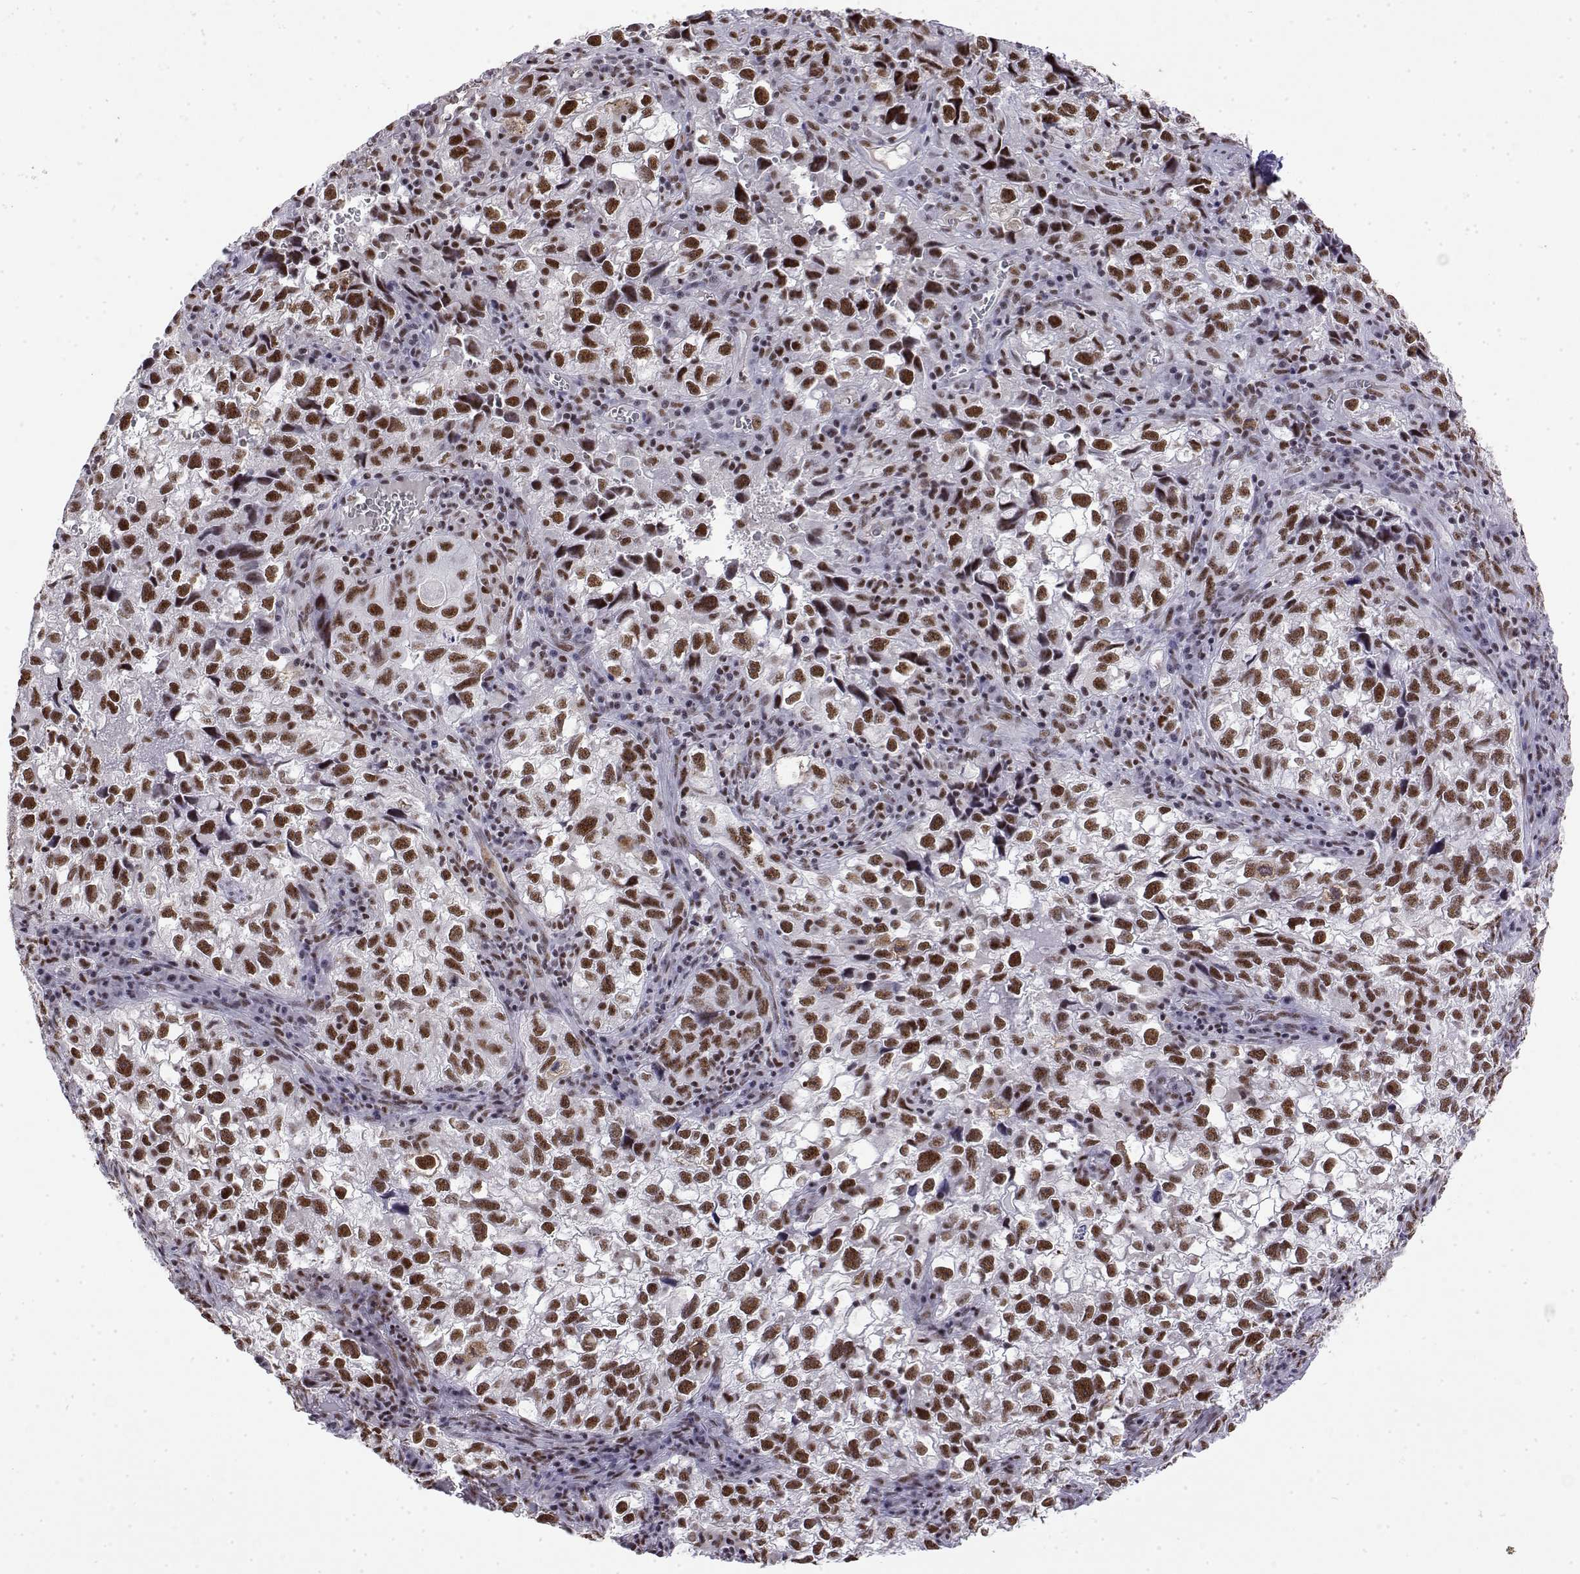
{"staining": {"intensity": "strong", "quantity": ">75%", "location": "nuclear"}, "tissue": "cervical cancer", "cell_type": "Tumor cells", "image_type": "cancer", "snomed": [{"axis": "morphology", "description": "Squamous cell carcinoma, NOS"}, {"axis": "topography", "description": "Cervix"}], "caption": "Protein expression analysis of squamous cell carcinoma (cervical) exhibits strong nuclear positivity in about >75% of tumor cells.", "gene": "POLDIP3", "patient": {"sex": "female", "age": 55}}